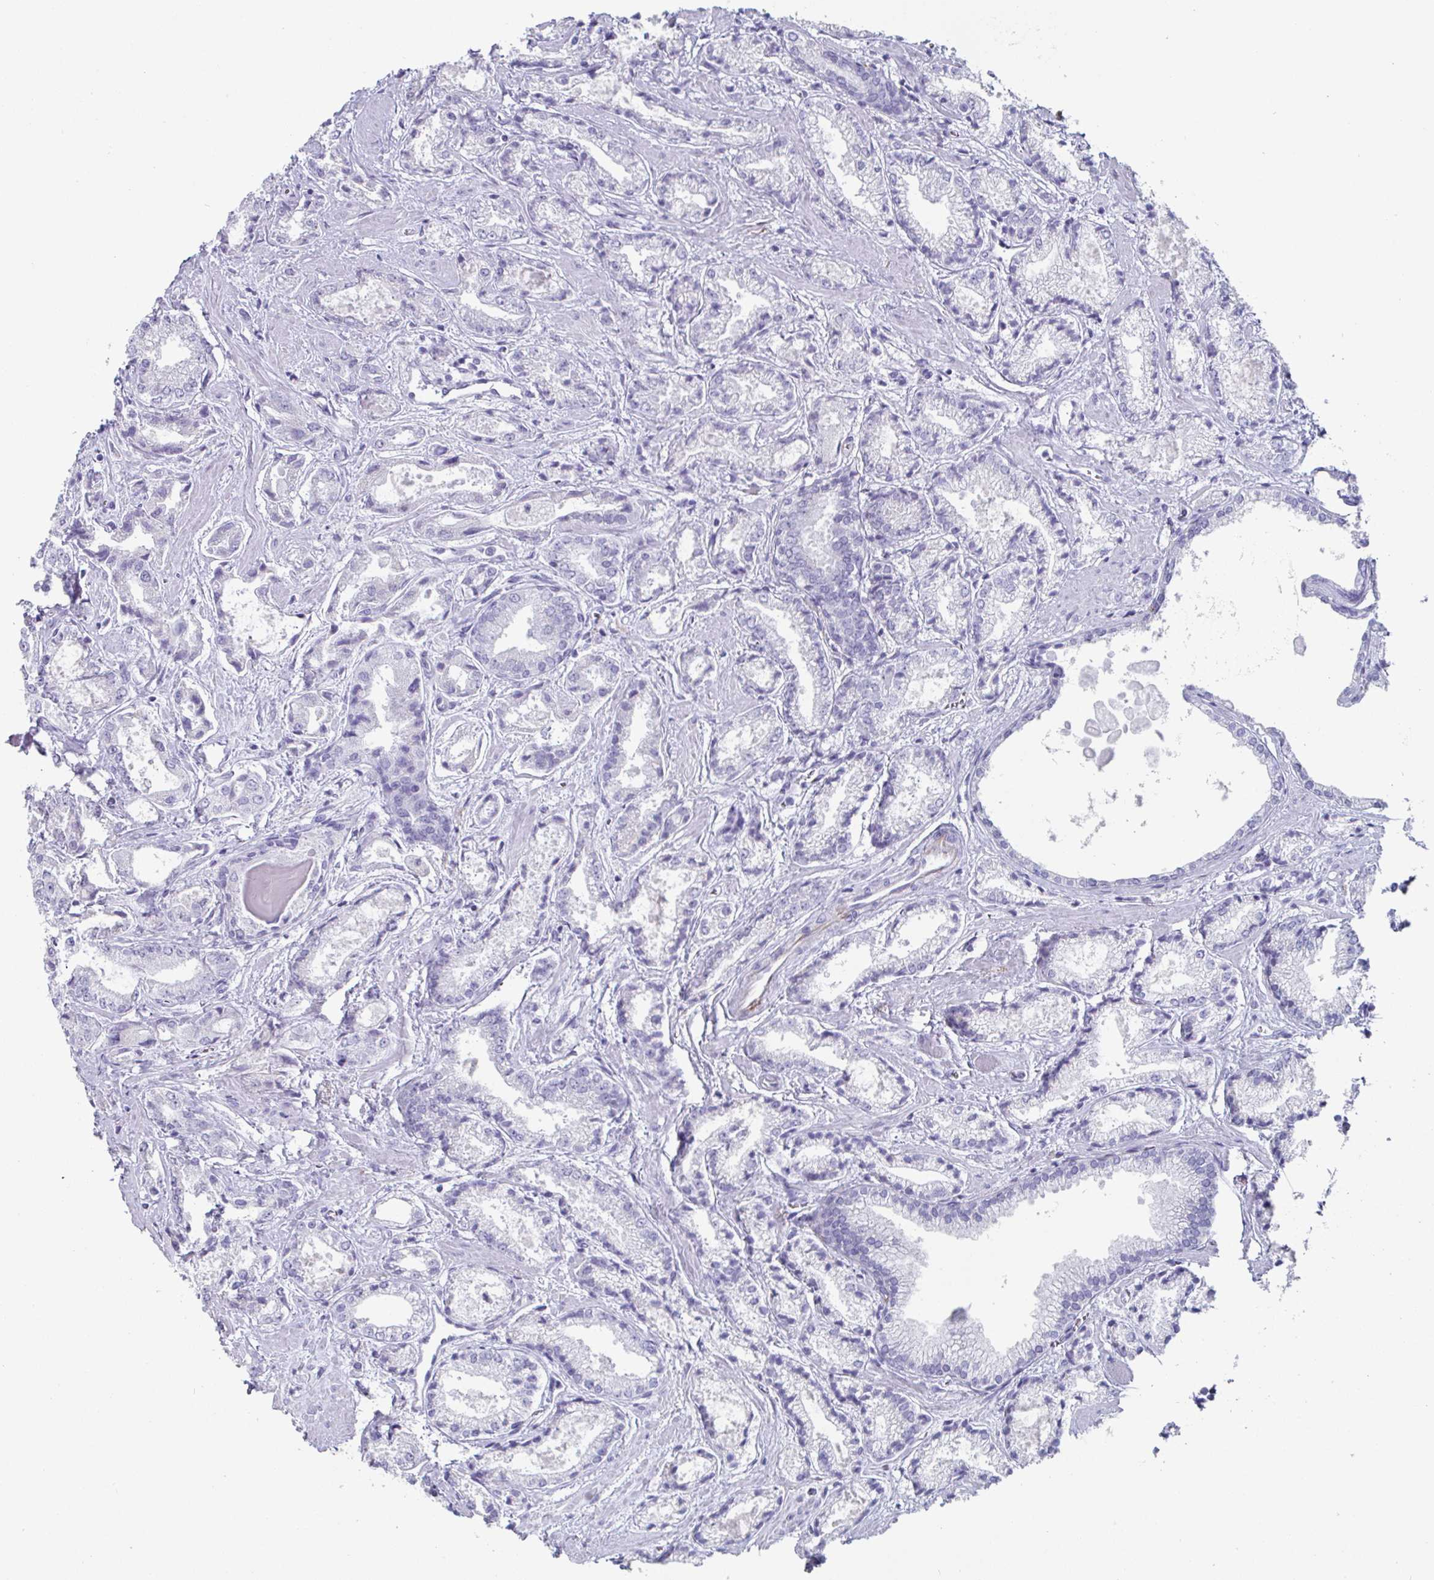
{"staining": {"intensity": "negative", "quantity": "none", "location": "none"}, "tissue": "prostate cancer", "cell_type": "Tumor cells", "image_type": "cancer", "snomed": [{"axis": "morphology", "description": "Adenocarcinoma, High grade"}, {"axis": "topography", "description": "Prostate"}], "caption": "DAB (3,3'-diaminobenzidine) immunohistochemical staining of prostate cancer (high-grade adenocarcinoma) shows no significant staining in tumor cells.", "gene": "CREG2", "patient": {"sex": "male", "age": 64}}